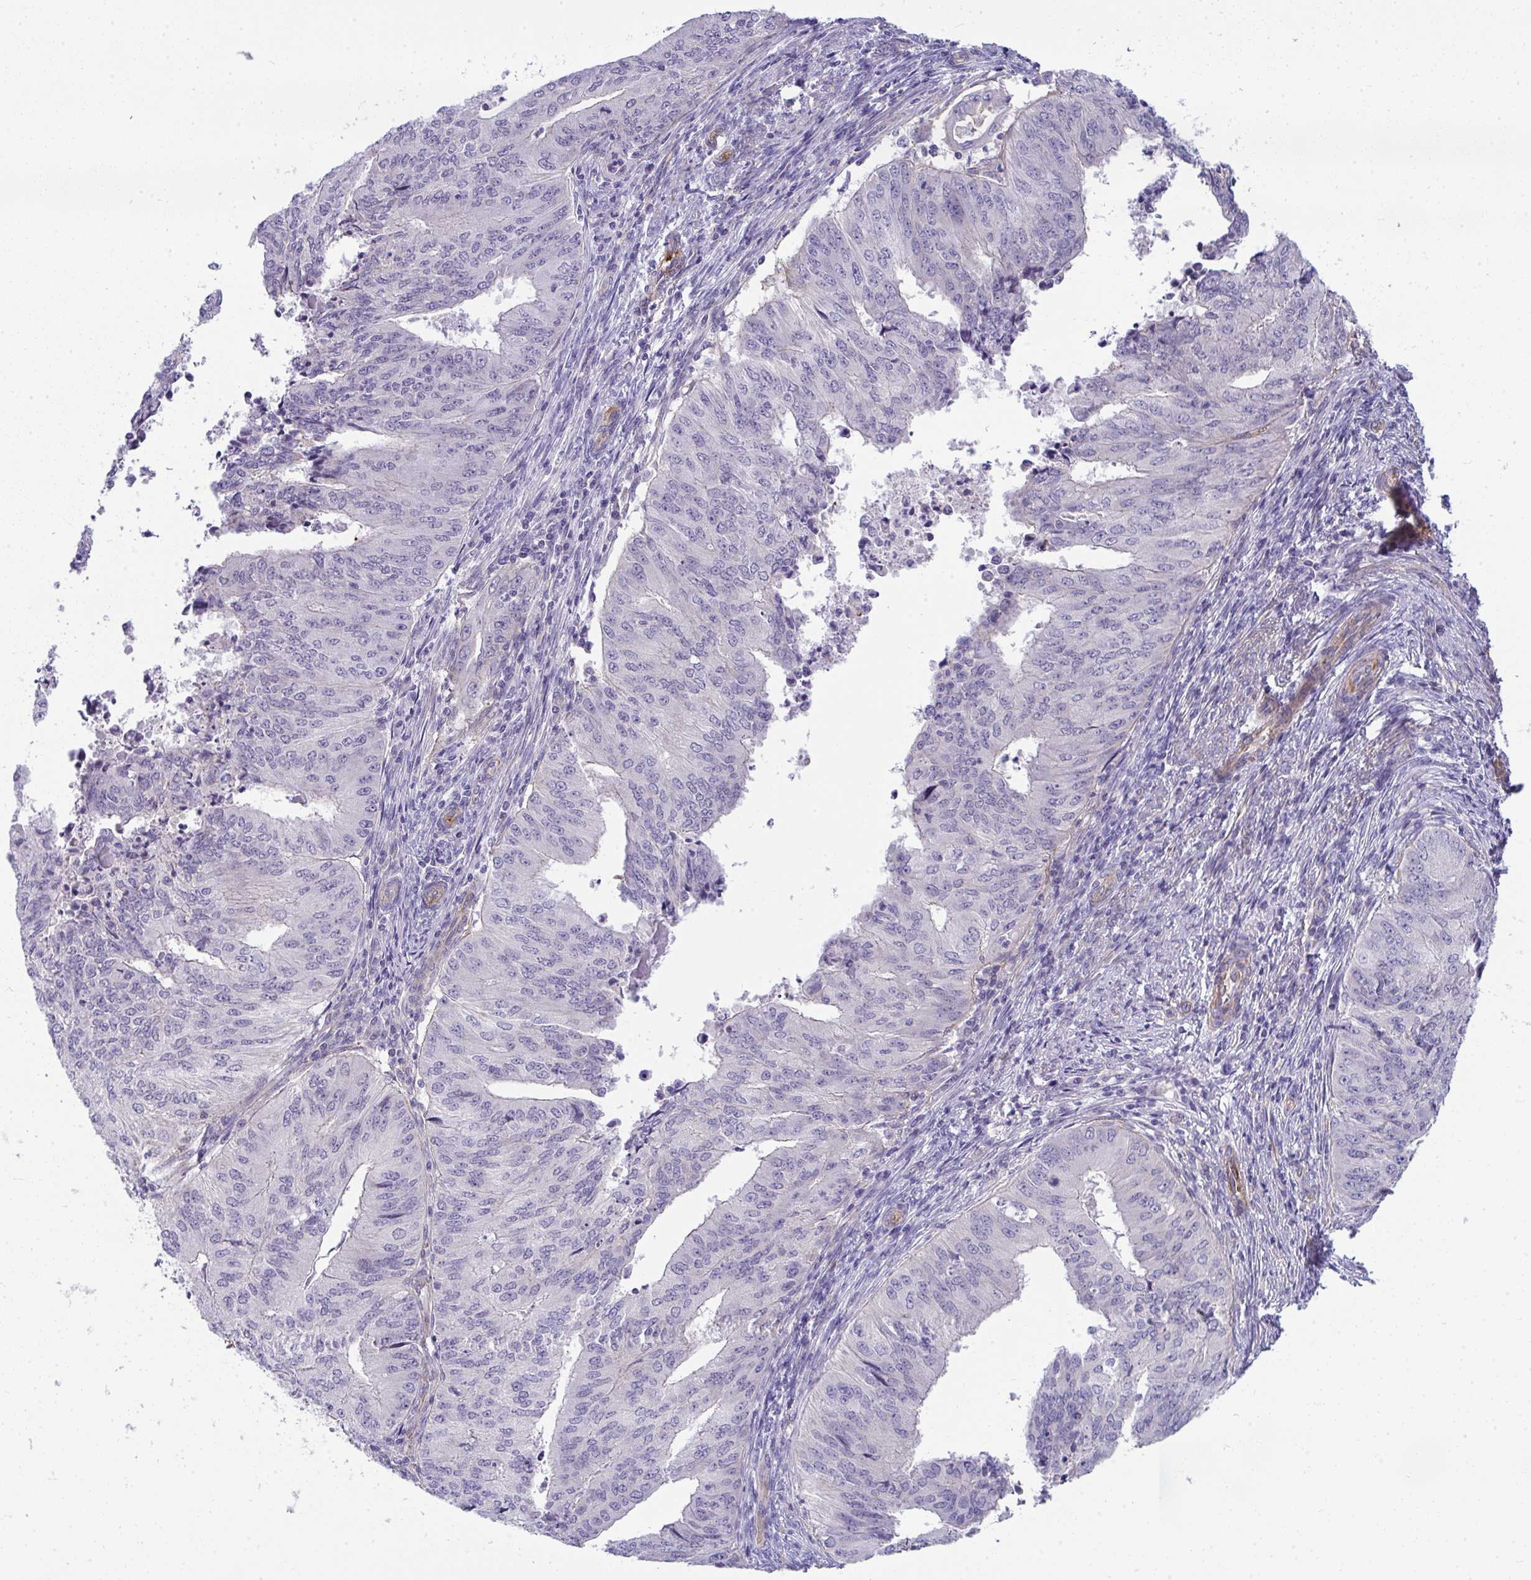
{"staining": {"intensity": "negative", "quantity": "none", "location": "none"}, "tissue": "endometrial cancer", "cell_type": "Tumor cells", "image_type": "cancer", "snomed": [{"axis": "morphology", "description": "Adenocarcinoma, NOS"}, {"axis": "topography", "description": "Endometrium"}], "caption": "Image shows no significant protein staining in tumor cells of endometrial cancer (adenocarcinoma).", "gene": "MYL12A", "patient": {"sex": "female", "age": 50}}